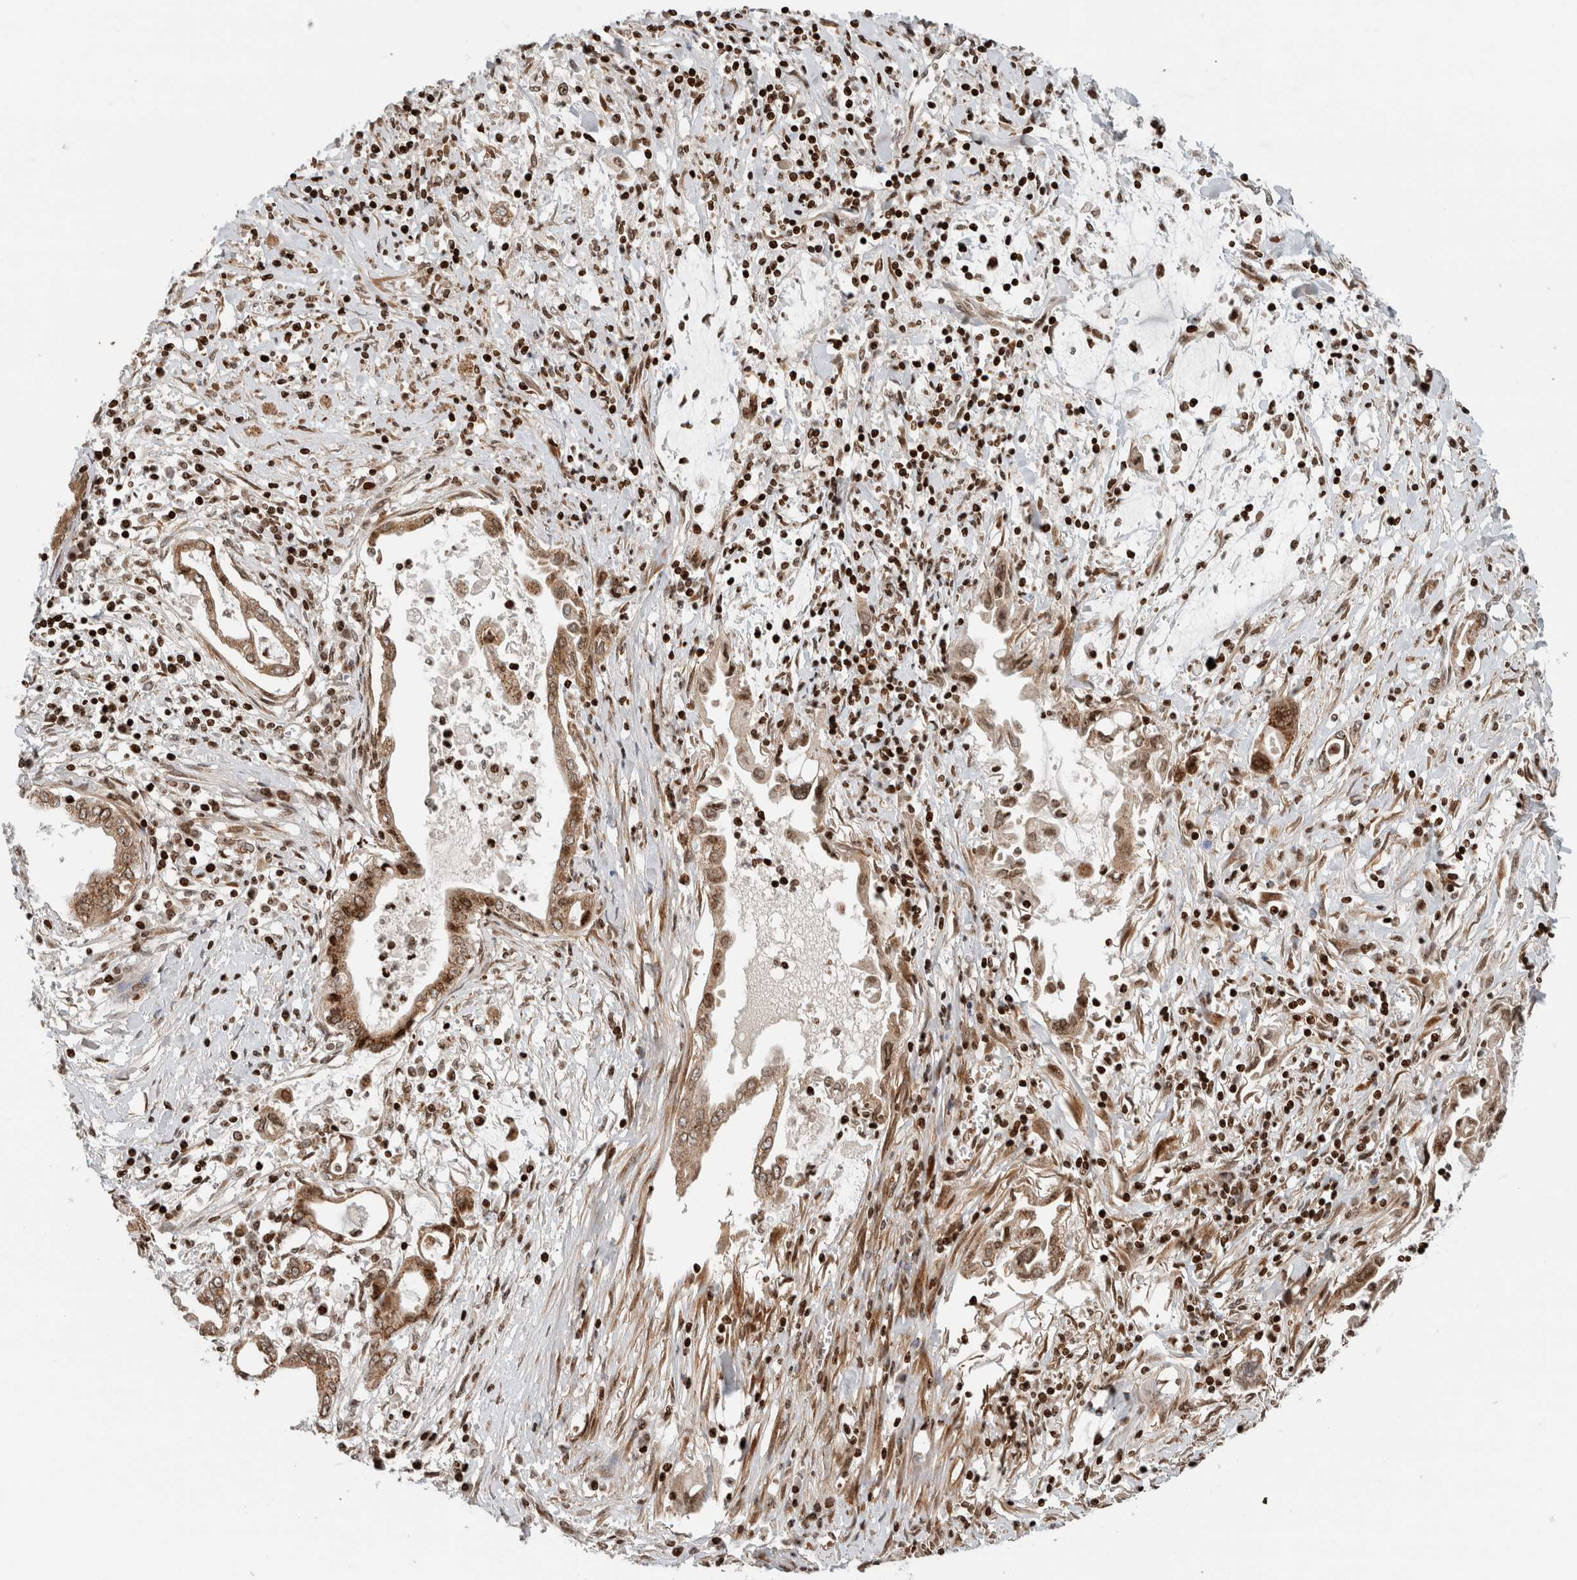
{"staining": {"intensity": "moderate", "quantity": ">75%", "location": "cytoplasmic/membranous"}, "tissue": "pancreatic cancer", "cell_type": "Tumor cells", "image_type": "cancer", "snomed": [{"axis": "morphology", "description": "Adenocarcinoma, NOS"}, {"axis": "topography", "description": "Pancreas"}], "caption": "Immunohistochemistry staining of adenocarcinoma (pancreatic), which shows medium levels of moderate cytoplasmic/membranous positivity in approximately >75% of tumor cells indicating moderate cytoplasmic/membranous protein positivity. The staining was performed using DAB (brown) for protein detection and nuclei were counterstained in hematoxylin (blue).", "gene": "GINS4", "patient": {"sex": "female", "age": 57}}